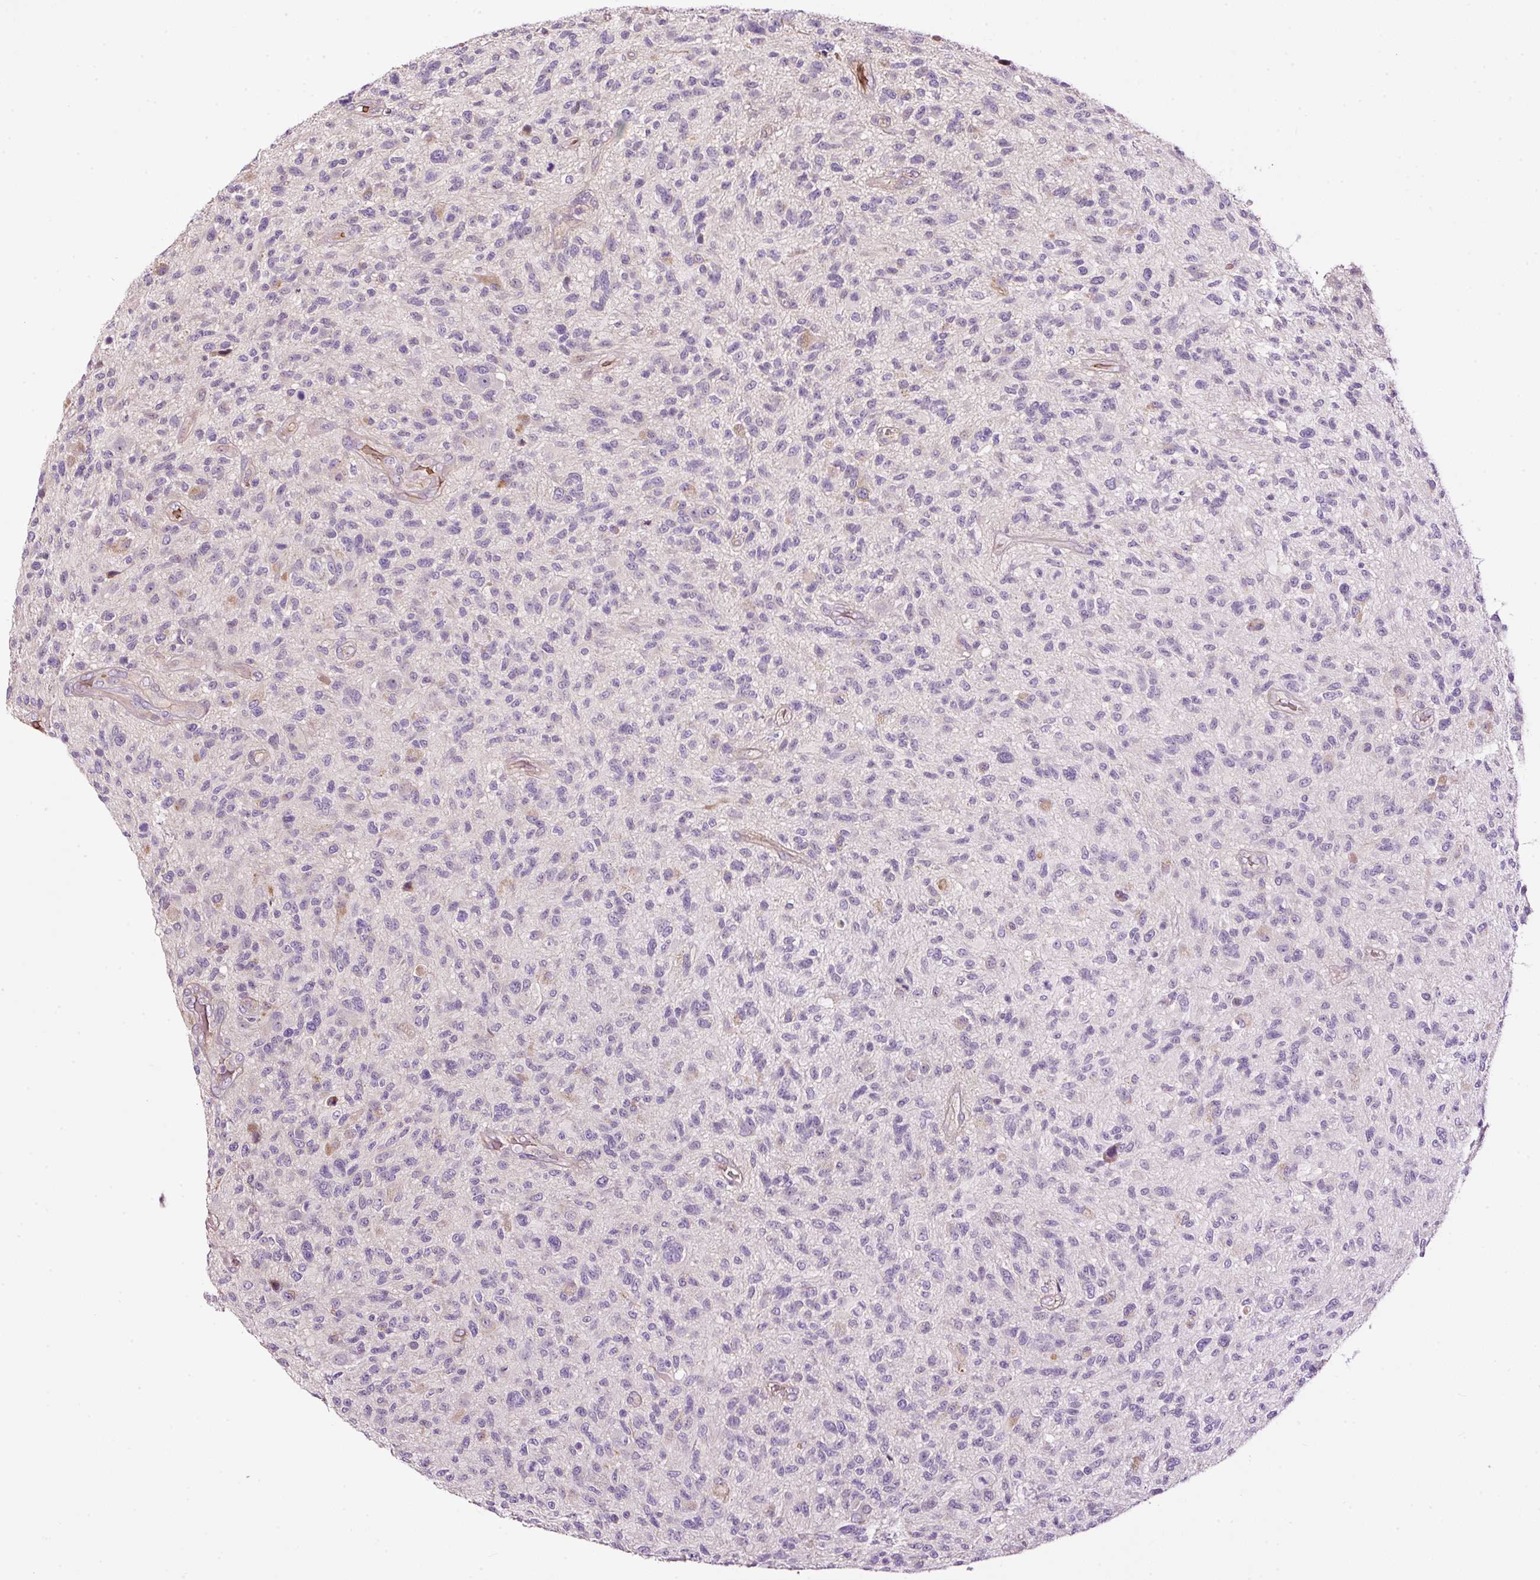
{"staining": {"intensity": "negative", "quantity": "none", "location": "none"}, "tissue": "glioma", "cell_type": "Tumor cells", "image_type": "cancer", "snomed": [{"axis": "morphology", "description": "Glioma, malignant, High grade"}, {"axis": "topography", "description": "Brain"}], "caption": "Immunohistochemistry (IHC) photomicrograph of glioma stained for a protein (brown), which demonstrates no expression in tumor cells. Brightfield microscopy of immunohistochemistry stained with DAB (brown) and hematoxylin (blue), captured at high magnification.", "gene": "USHBP1", "patient": {"sex": "male", "age": 47}}